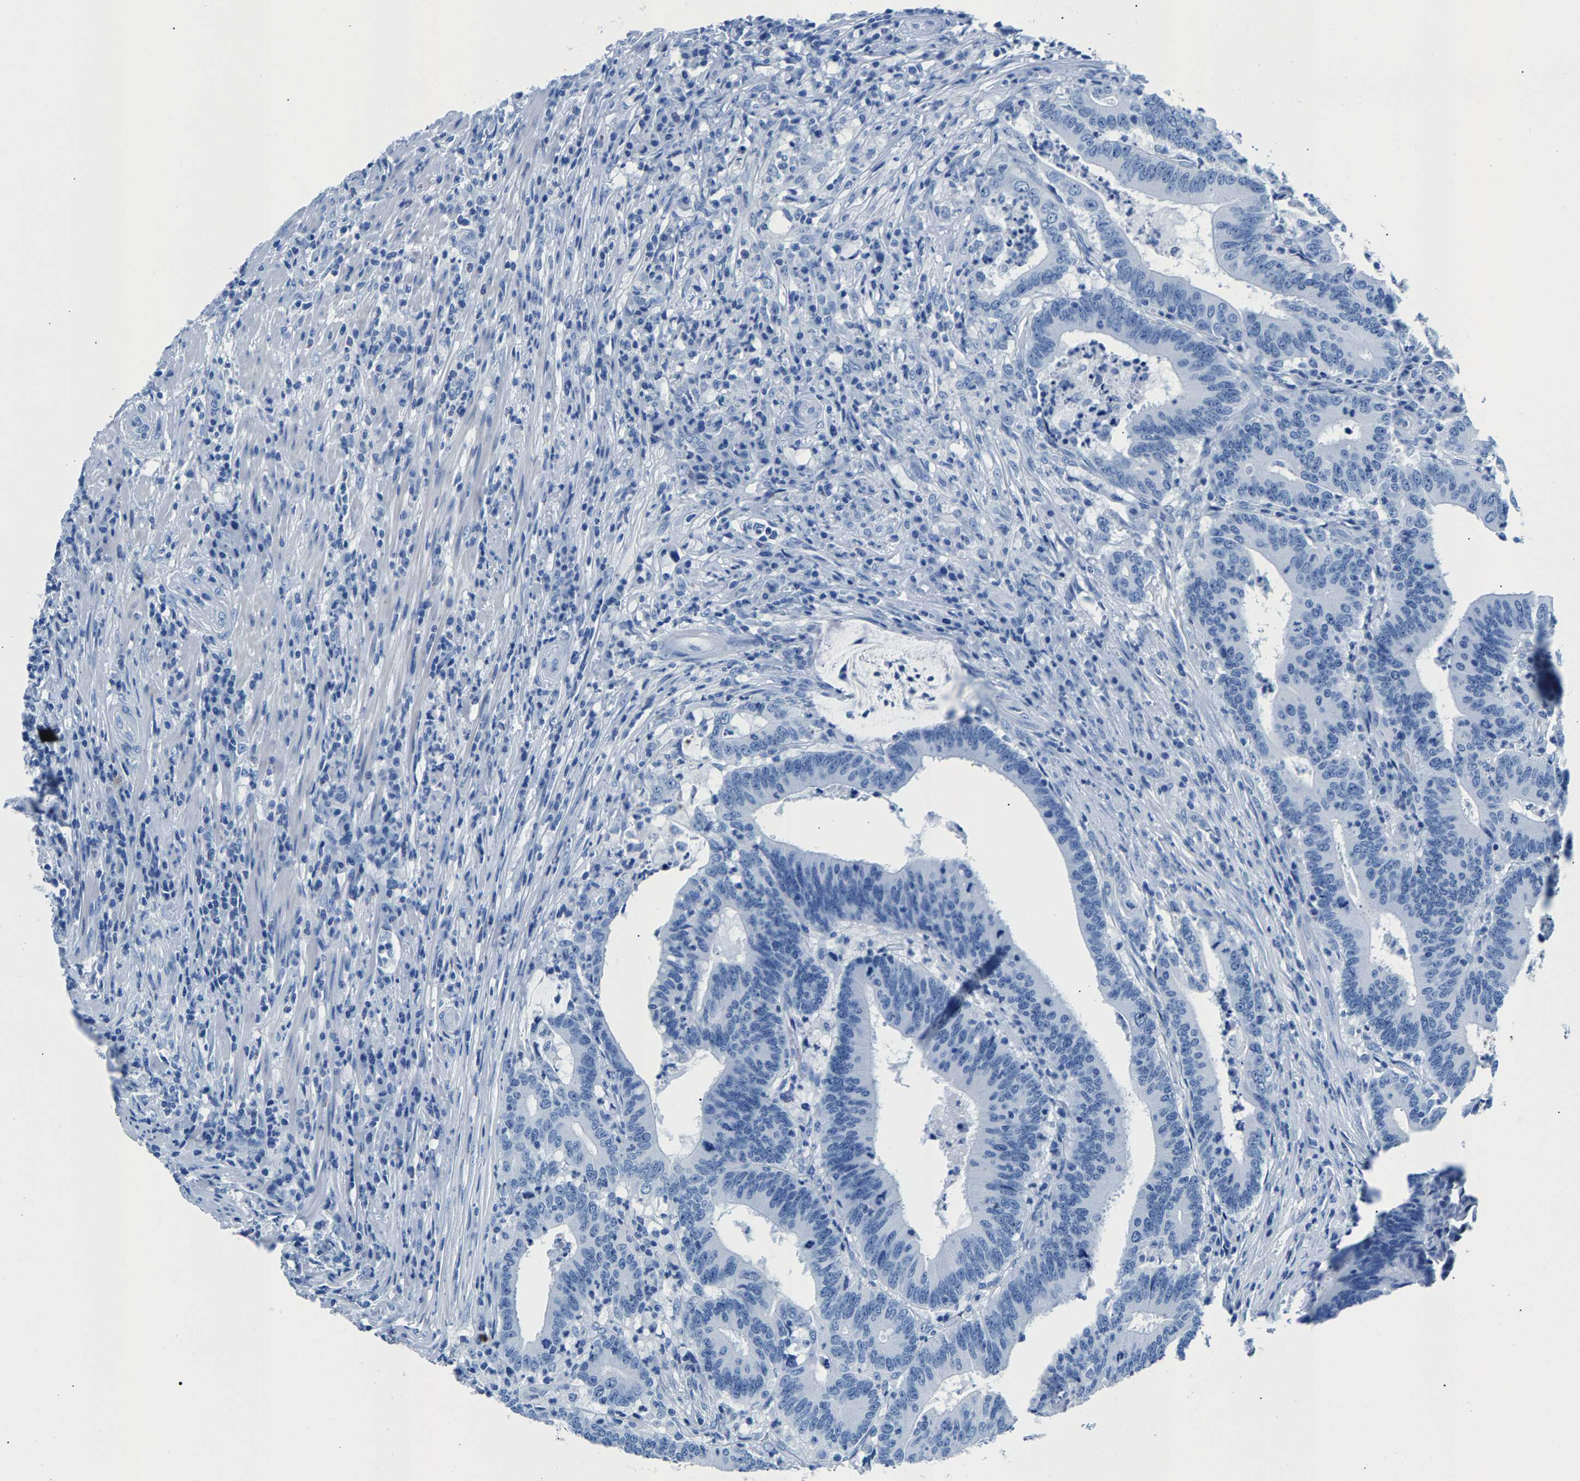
{"staining": {"intensity": "negative", "quantity": "none", "location": "none"}, "tissue": "colorectal cancer", "cell_type": "Tumor cells", "image_type": "cancer", "snomed": [{"axis": "morphology", "description": "Adenocarcinoma, NOS"}, {"axis": "topography", "description": "Colon"}], "caption": "Protein analysis of adenocarcinoma (colorectal) displays no significant staining in tumor cells.", "gene": "CPS1", "patient": {"sex": "female", "age": 66}}